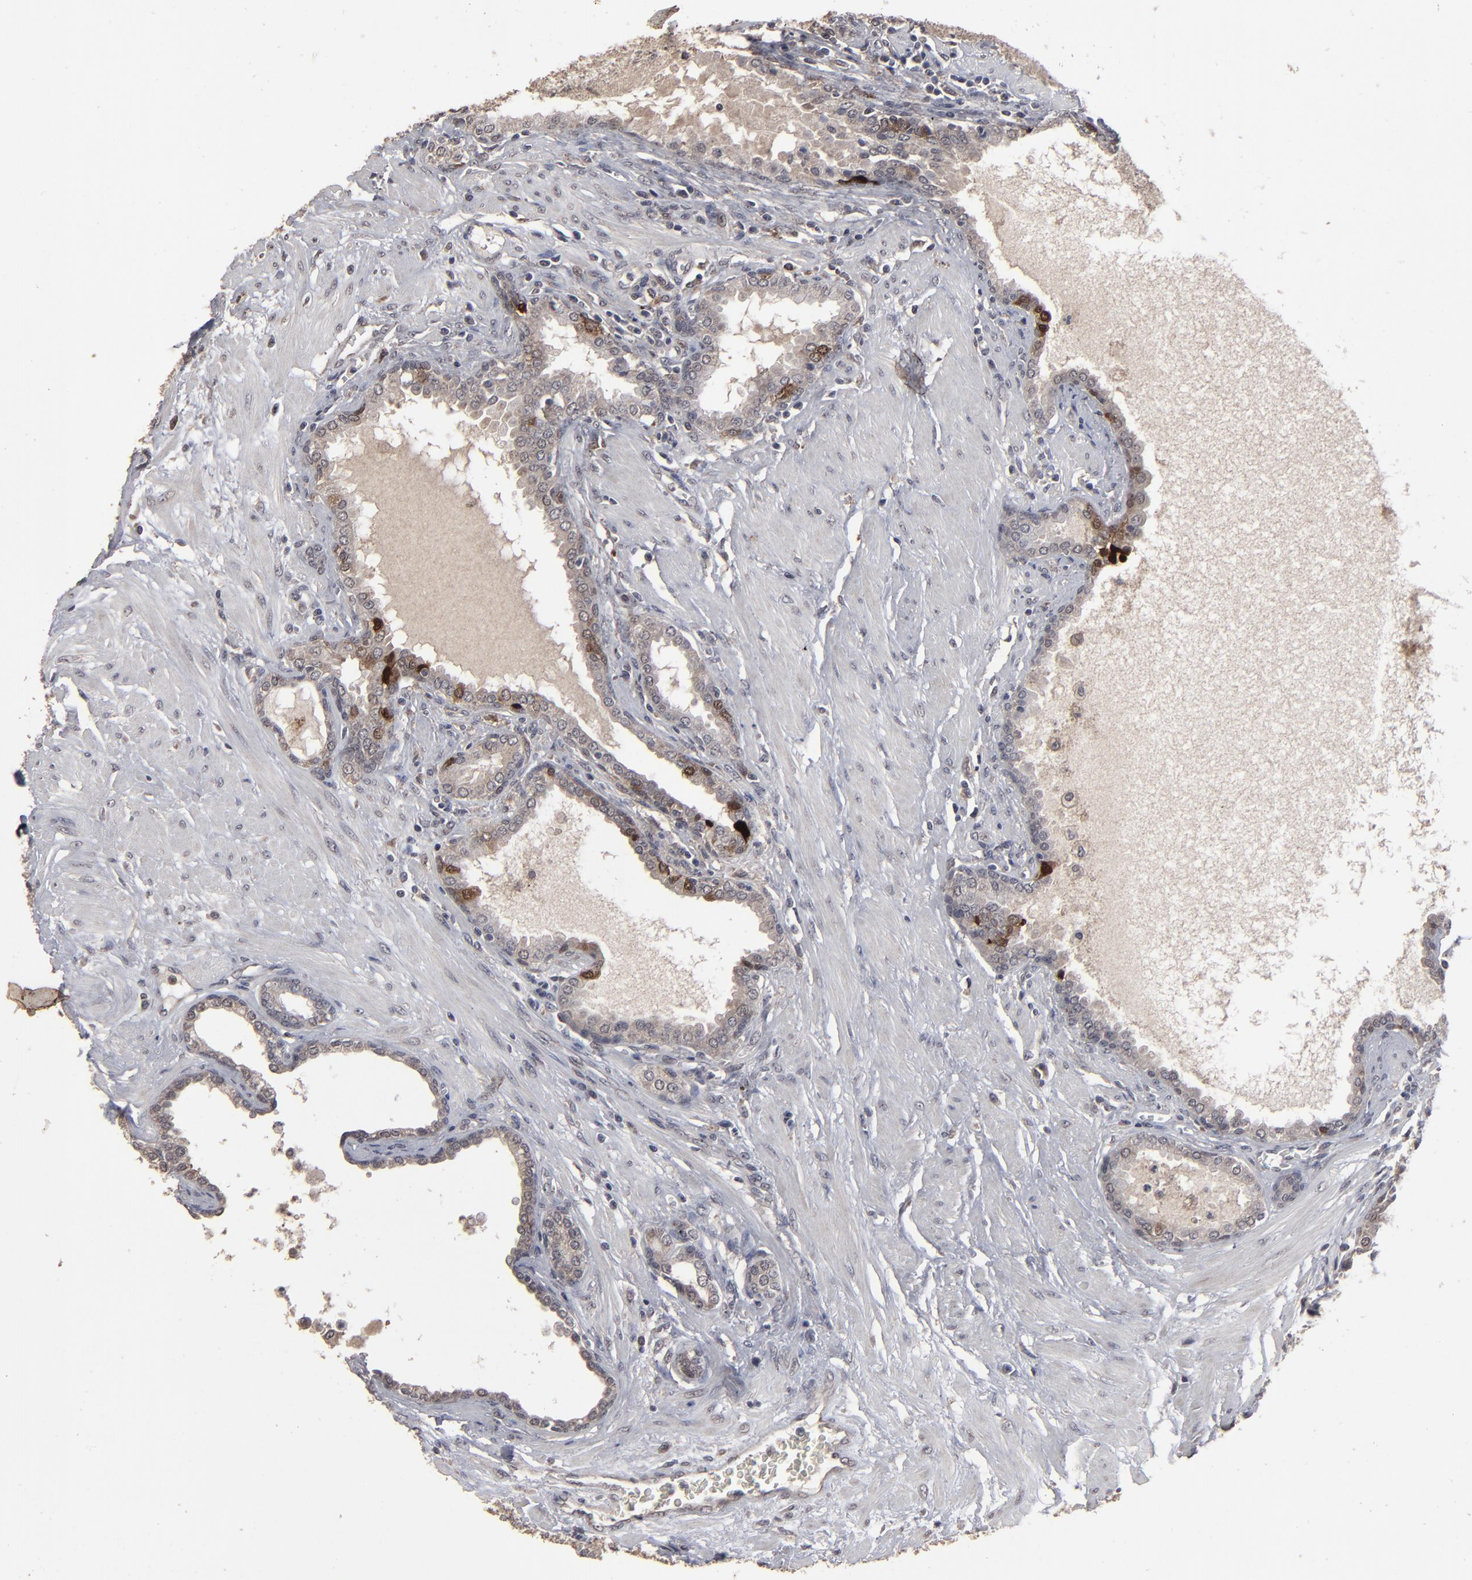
{"staining": {"intensity": "weak", "quantity": ">75%", "location": "cytoplasmic/membranous,nuclear"}, "tissue": "prostate", "cell_type": "Glandular cells", "image_type": "normal", "snomed": [{"axis": "morphology", "description": "Normal tissue, NOS"}, {"axis": "topography", "description": "Prostate"}], "caption": "Protein staining of benign prostate demonstrates weak cytoplasmic/membranous,nuclear staining in approximately >75% of glandular cells. The protein of interest is shown in brown color, while the nuclei are stained blue.", "gene": "SLC22A17", "patient": {"sex": "male", "age": 64}}